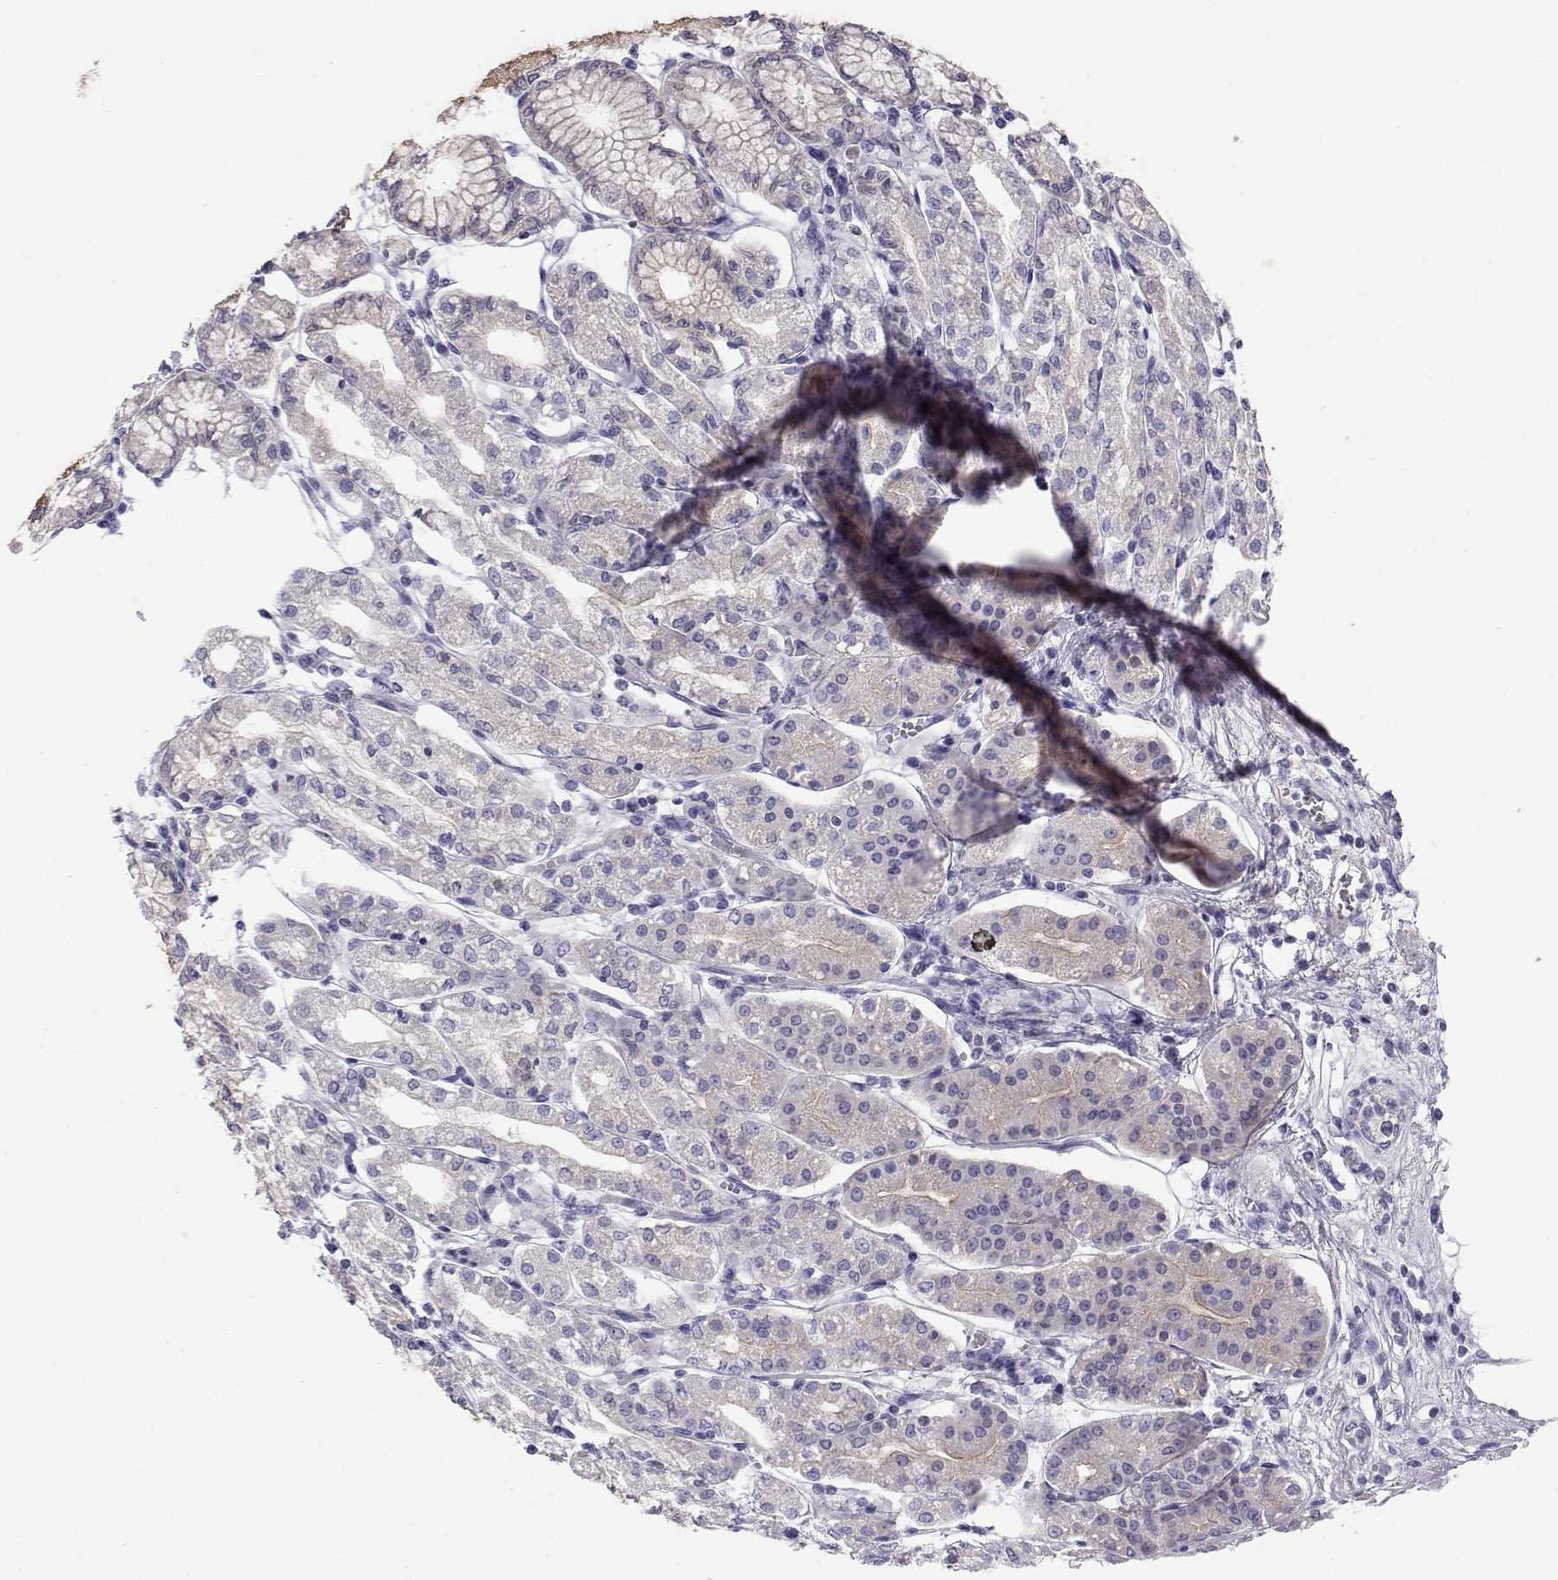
{"staining": {"intensity": "weak", "quantity": "<25%", "location": "cytoplasmic/membranous"}, "tissue": "stomach", "cell_type": "Glandular cells", "image_type": "normal", "snomed": [{"axis": "morphology", "description": "Normal tissue, NOS"}, {"axis": "topography", "description": "Skeletal muscle"}, {"axis": "topography", "description": "Stomach"}], "caption": "Glandular cells show no significant protein expression in benign stomach.", "gene": "GPR26", "patient": {"sex": "female", "age": 57}}